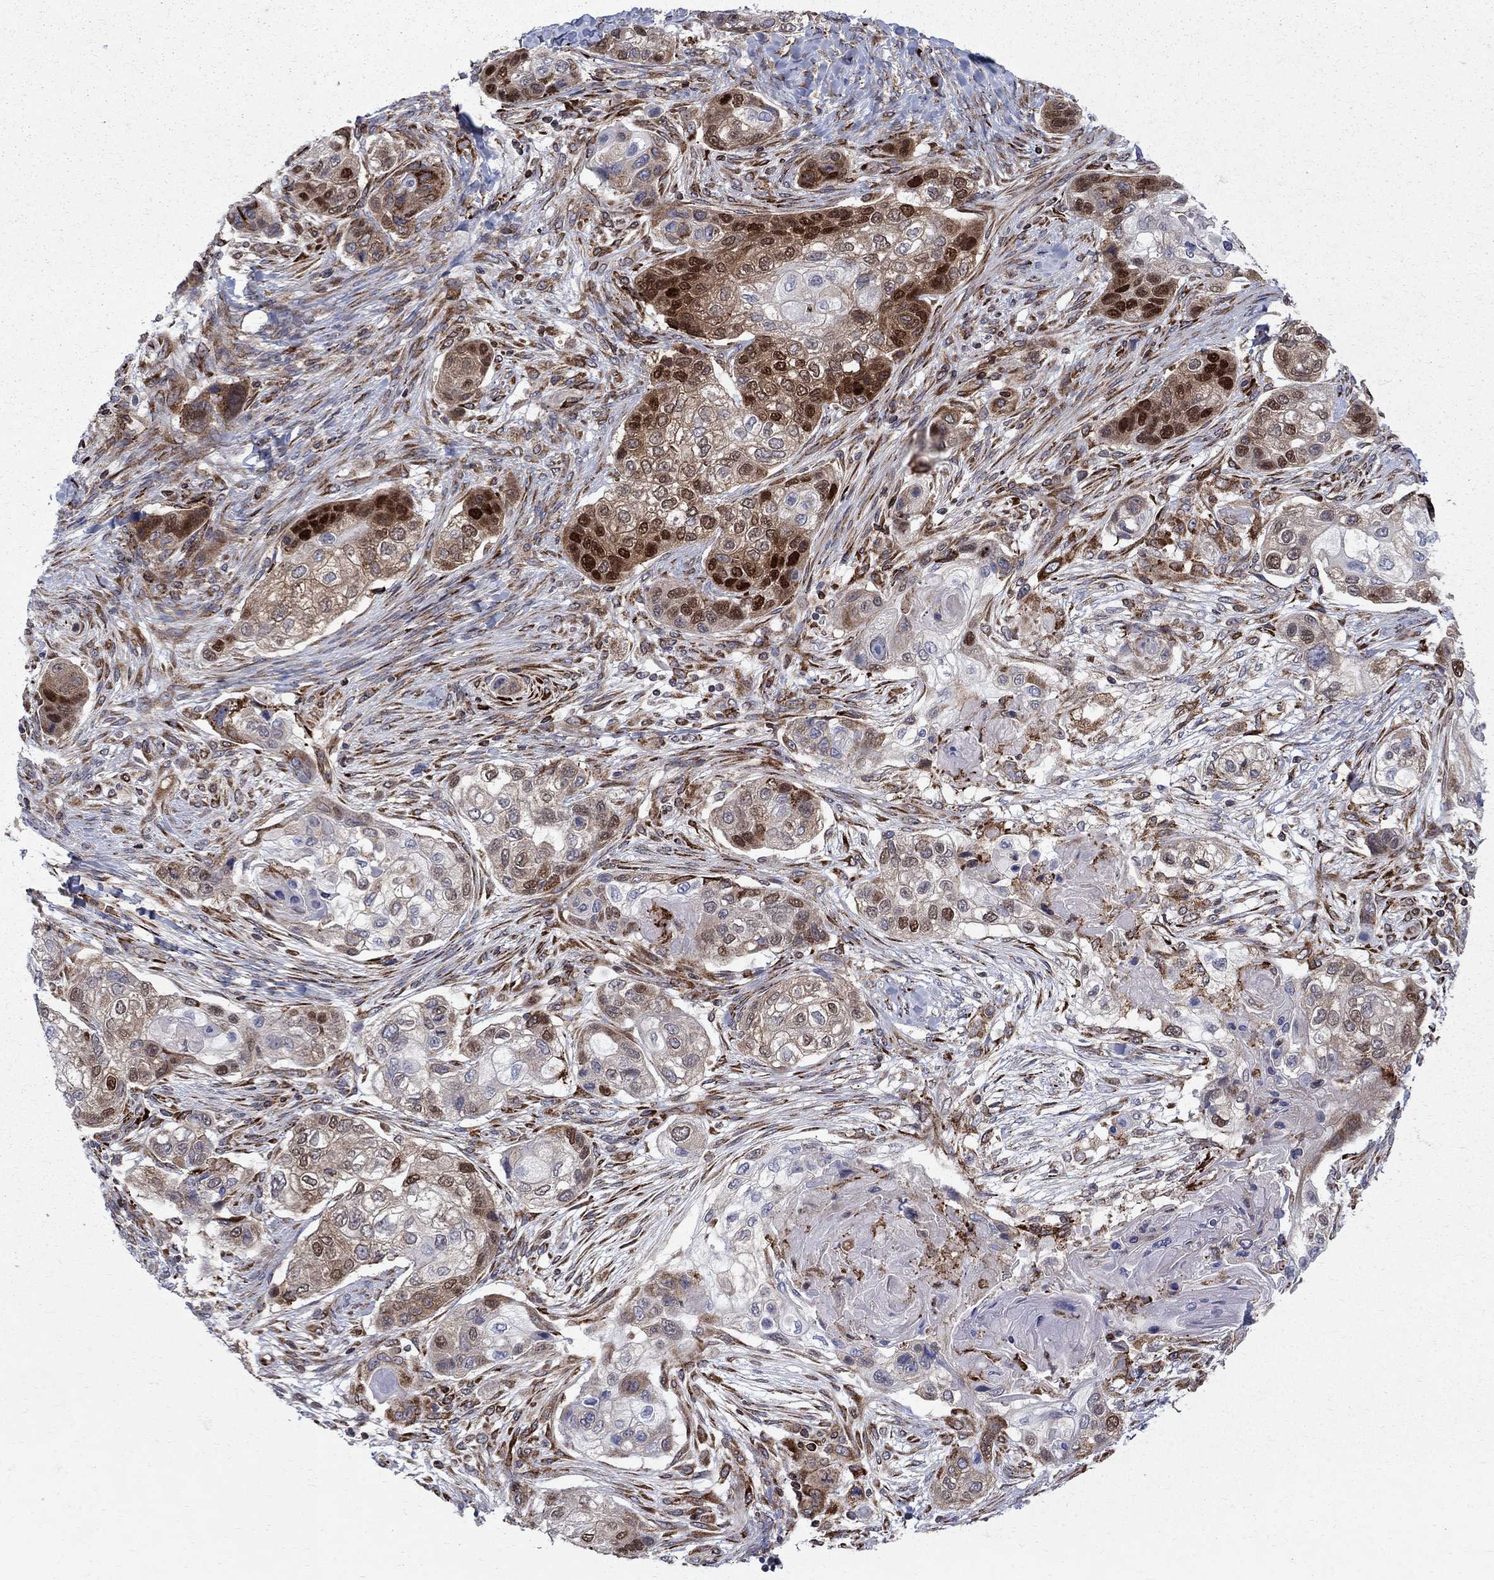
{"staining": {"intensity": "strong", "quantity": "25%-75%", "location": "nuclear"}, "tissue": "lung cancer", "cell_type": "Tumor cells", "image_type": "cancer", "snomed": [{"axis": "morphology", "description": "Squamous cell carcinoma, NOS"}, {"axis": "topography", "description": "Lung"}], "caption": "Protein staining of squamous cell carcinoma (lung) tissue shows strong nuclear expression in about 25%-75% of tumor cells.", "gene": "CAB39L", "patient": {"sex": "male", "age": 69}}